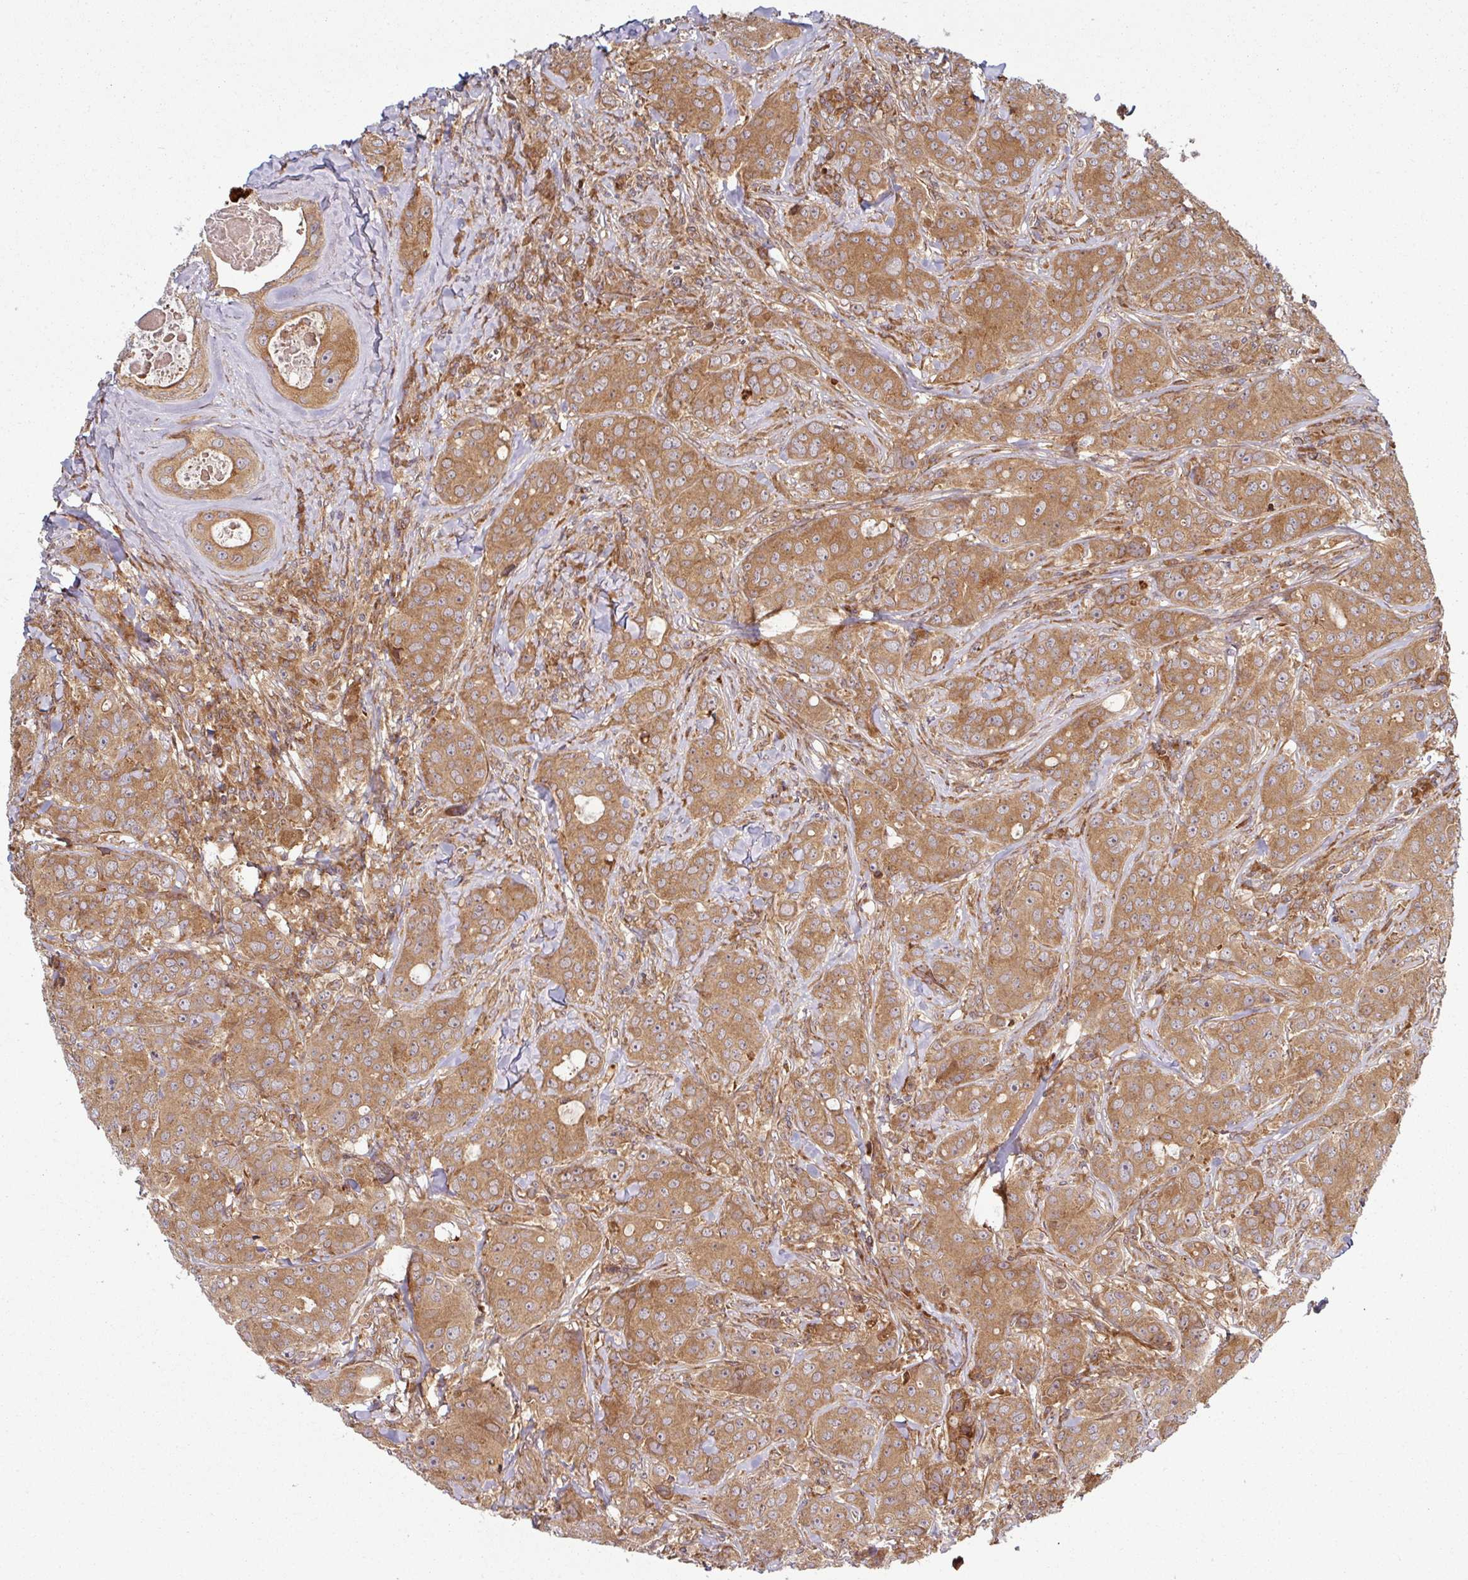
{"staining": {"intensity": "moderate", "quantity": ">75%", "location": "cytoplasmic/membranous"}, "tissue": "breast cancer", "cell_type": "Tumor cells", "image_type": "cancer", "snomed": [{"axis": "morphology", "description": "Duct carcinoma"}, {"axis": "topography", "description": "Breast"}], "caption": "An immunohistochemistry image of tumor tissue is shown. Protein staining in brown shows moderate cytoplasmic/membranous positivity in breast invasive ductal carcinoma within tumor cells.", "gene": "RAB5A", "patient": {"sex": "female", "age": 43}}